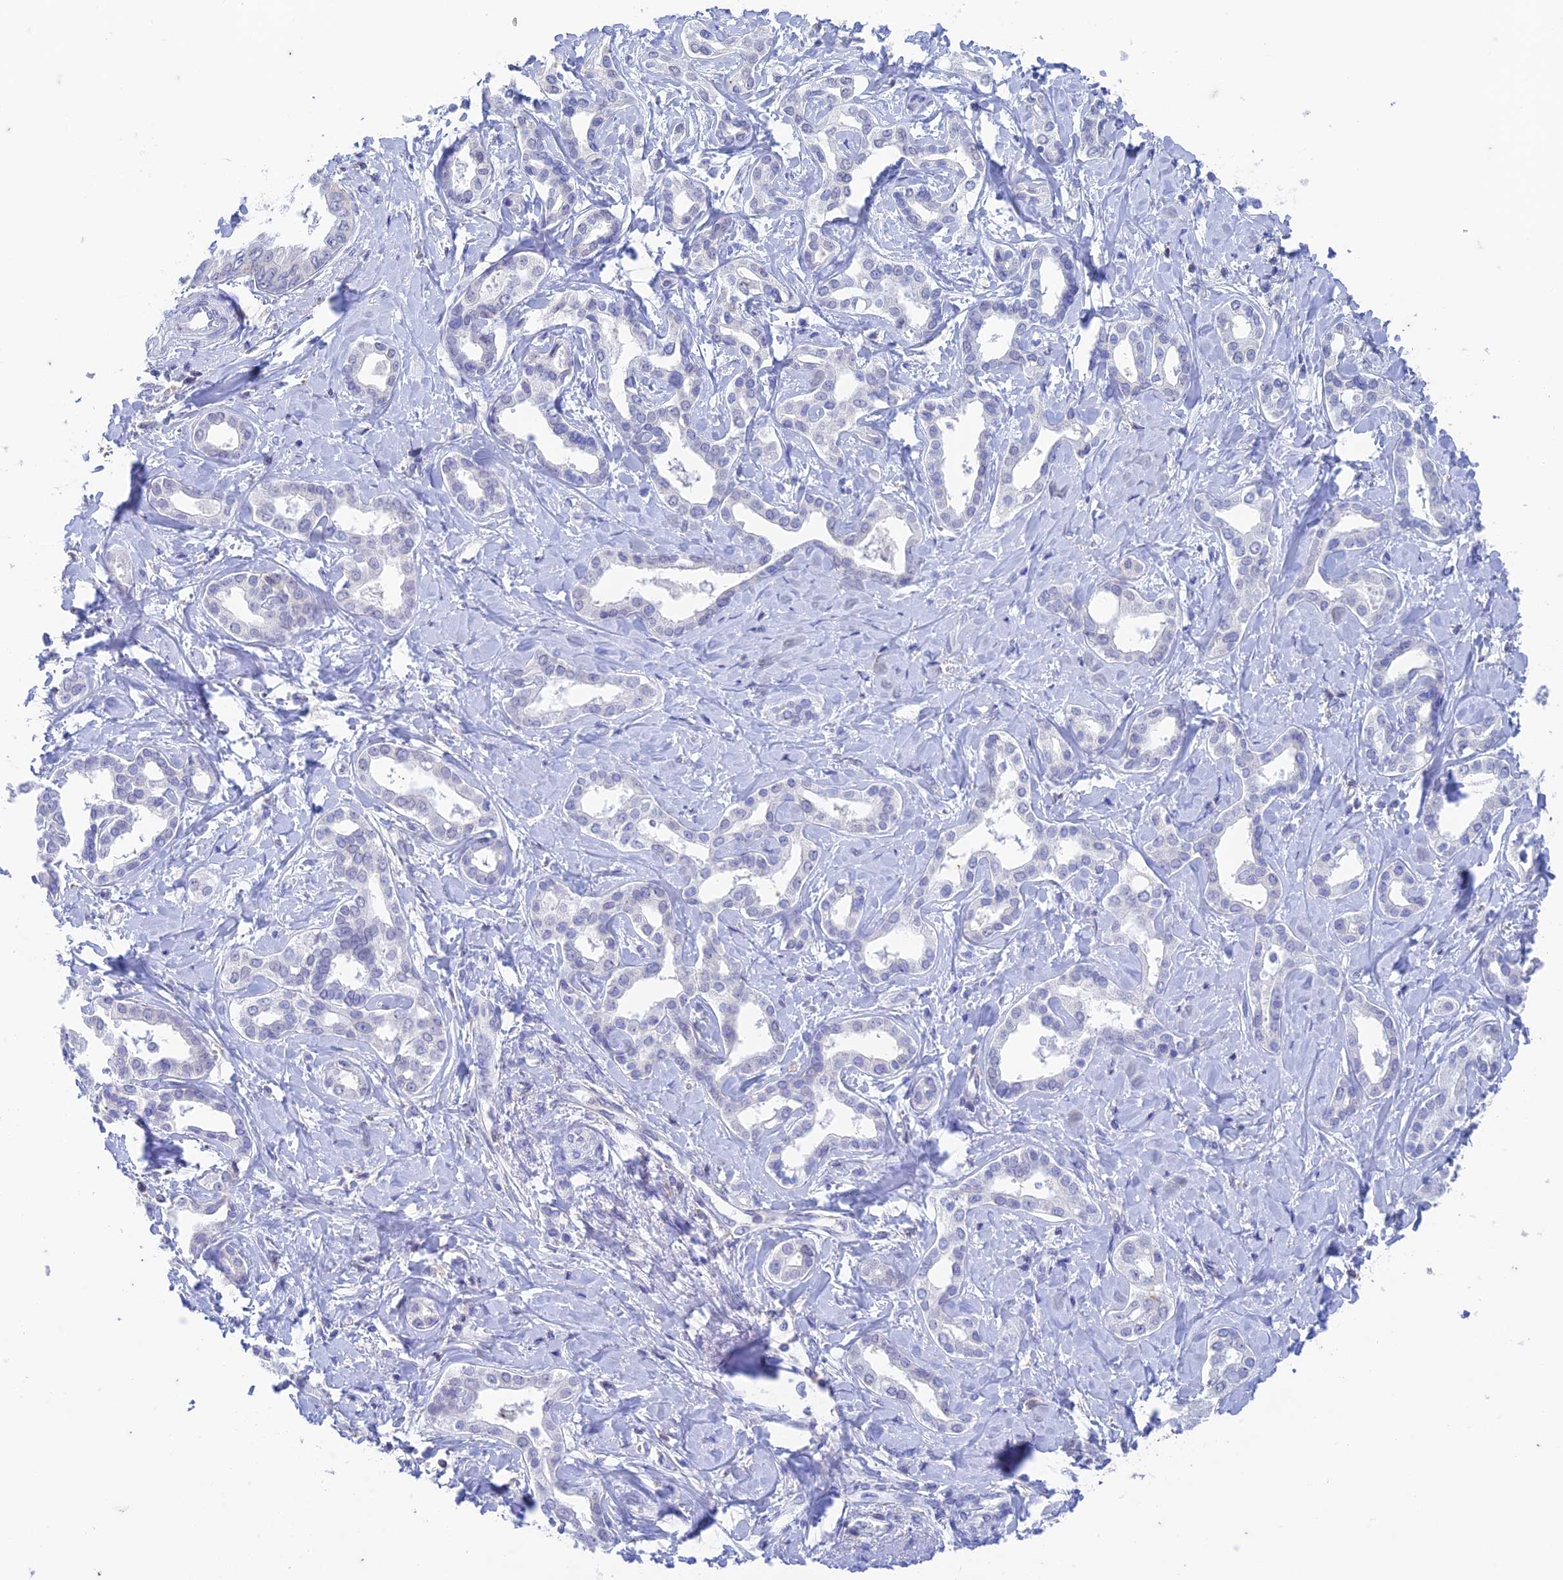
{"staining": {"intensity": "negative", "quantity": "none", "location": "none"}, "tissue": "liver cancer", "cell_type": "Tumor cells", "image_type": "cancer", "snomed": [{"axis": "morphology", "description": "Cholangiocarcinoma"}, {"axis": "topography", "description": "Liver"}], "caption": "A high-resolution photomicrograph shows IHC staining of liver cholangiocarcinoma, which reveals no significant expression in tumor cells.", "gene": "FGF7", "patient": {"sex": "female", "age": 77}}